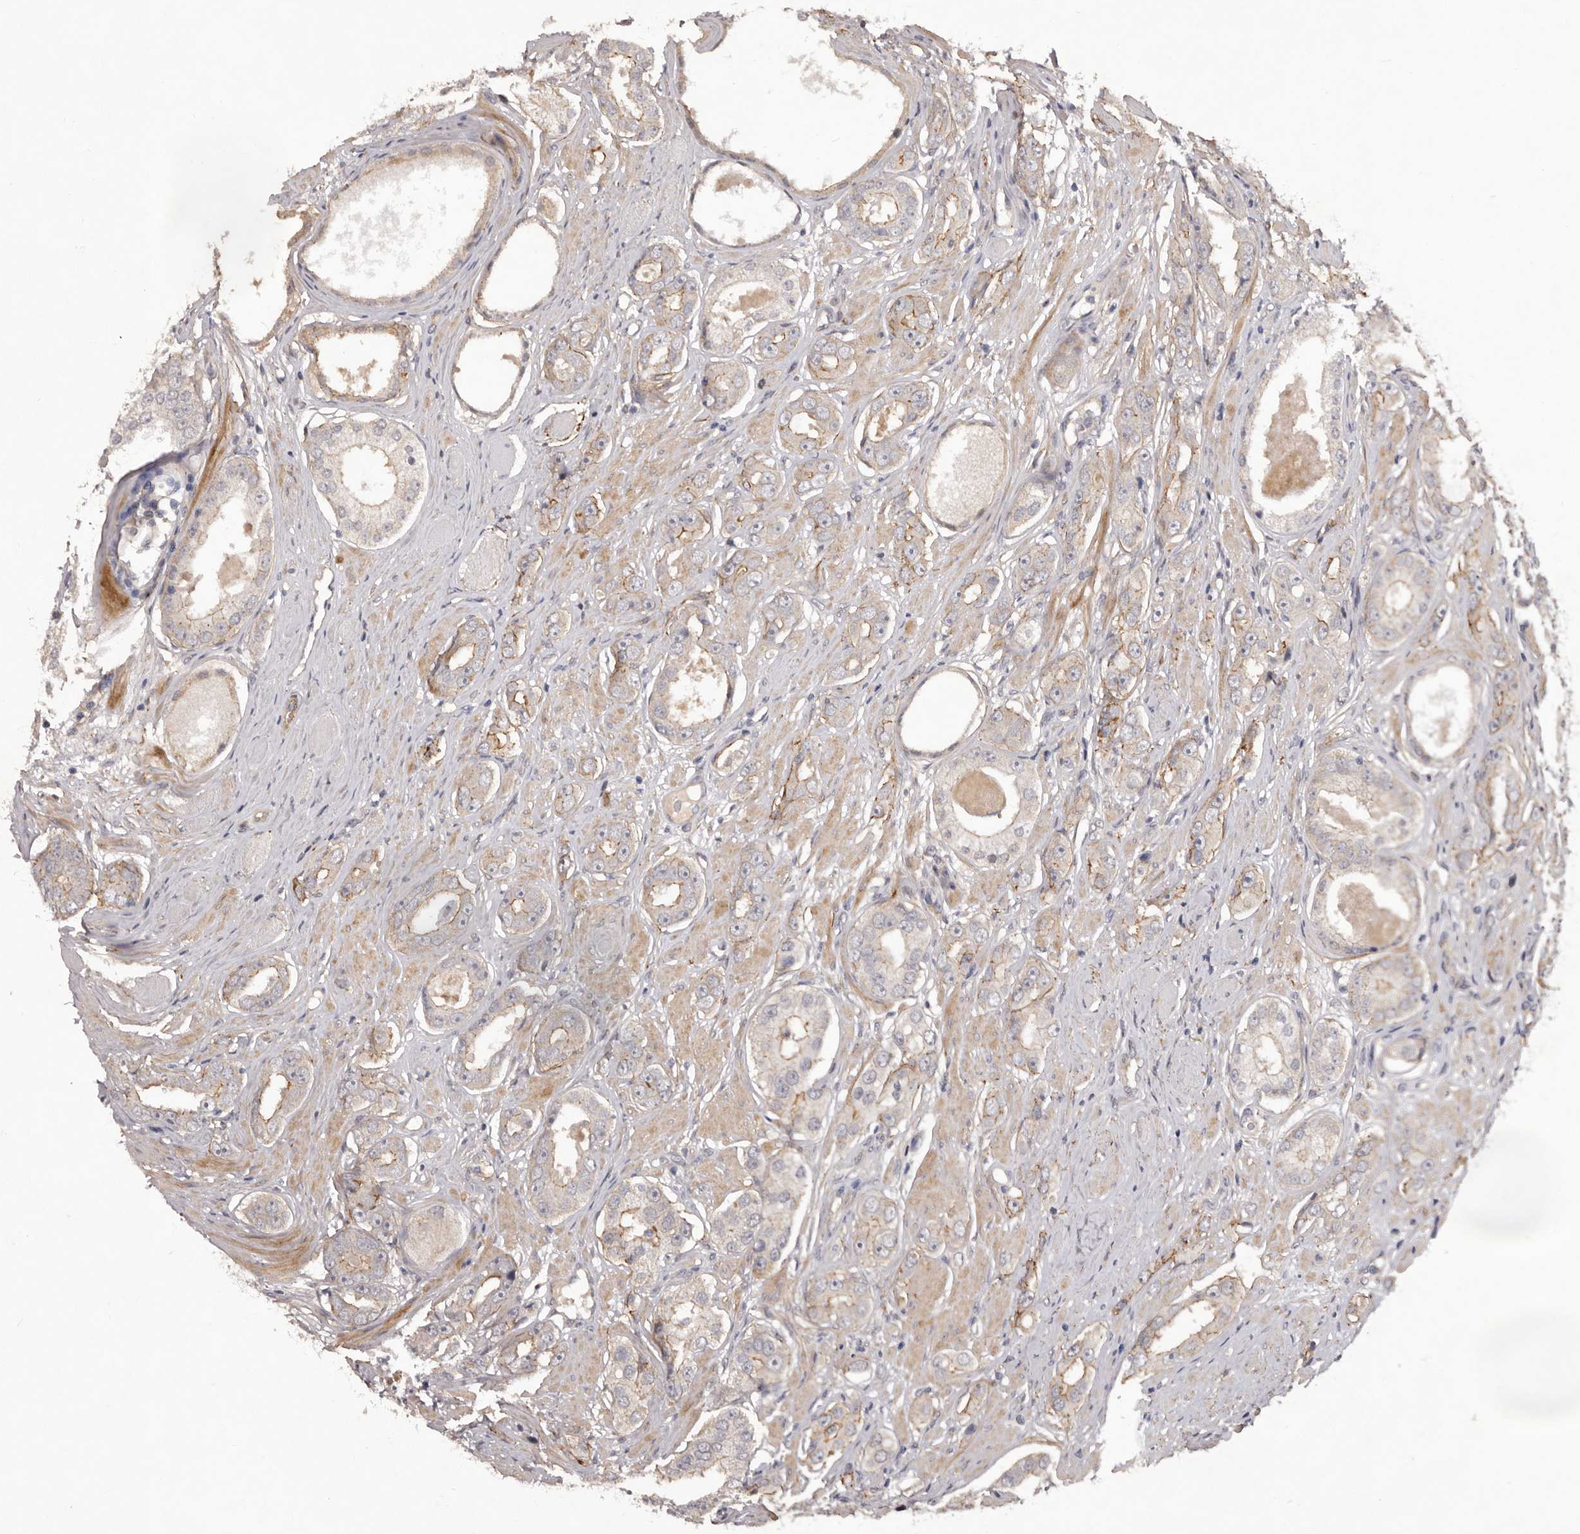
{"staining": {"intensity": "moderate", "quantity": "<25%", "location": "cytoplasmic/membranous"}, "tissue": "prostate cancer", "cell_type": "Tumor cells", "image_type": "cancer", "snomed": [{"axis": "morphology", "description": "Adenocarcinoma, Medium grade"}, {"axis": "topography", "description": "Prostate"}], "caption": "Protein staining of adenocarcinoma (medium-grade) (prostate) tissue shows moderate cytoplasmic/membranous staining in about <25% of tumor cells. The staining is performed using DAB brown chromogen to label protein expression. The nuclei are counter-stained blue using hematoxylin.", "gene": "HBS1L", "patient": {"sex": "male", "age": 53}}